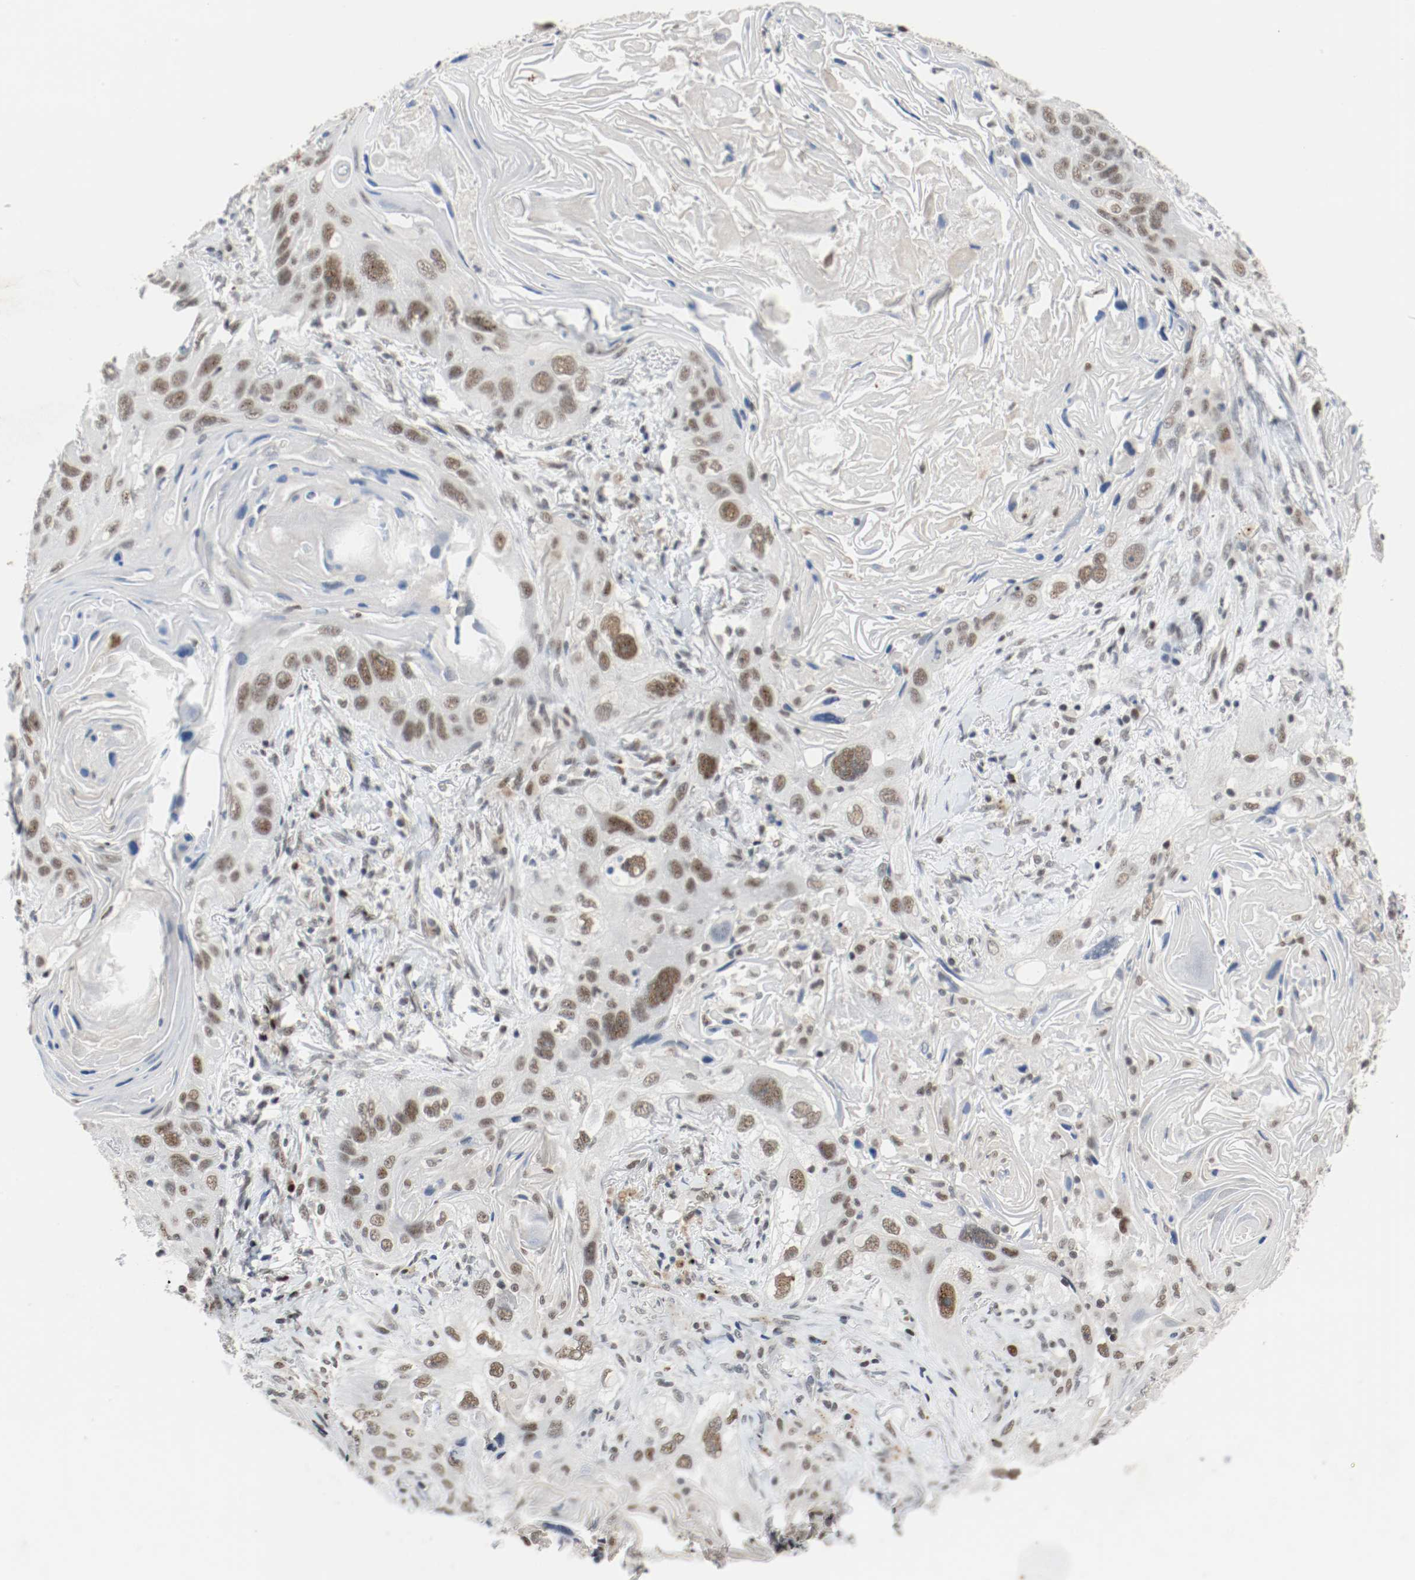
{"staining": {"intensity": "strong", "quantity": ">75%", "location": "nuclear"}, "tissue": "lung cancer", "cell_type": "Tumor cells", "image_type": "cancer", "snomed": [{"axis": "morphology", "description": "Squamous cell carcinoma, NOS"}, {"axis": "topography", "description": "Lung"}], "caption": "High-magnification brightfield microscopy of lung cancer stained with DAB (brown) and counterstained with hematoxylin (blue). tumor cells exhibit strong nuclear expression is seen in approximately>75% of cells. The staining was performed using DAB (3,3'-diaminobenzidine) to visualize the protein expression in brown, while the nuclei were stained in blue with hematoxylin (Magnification: 20x).", "gene": "ASH1L", "patient": {"sex": "female", "age": 67}}